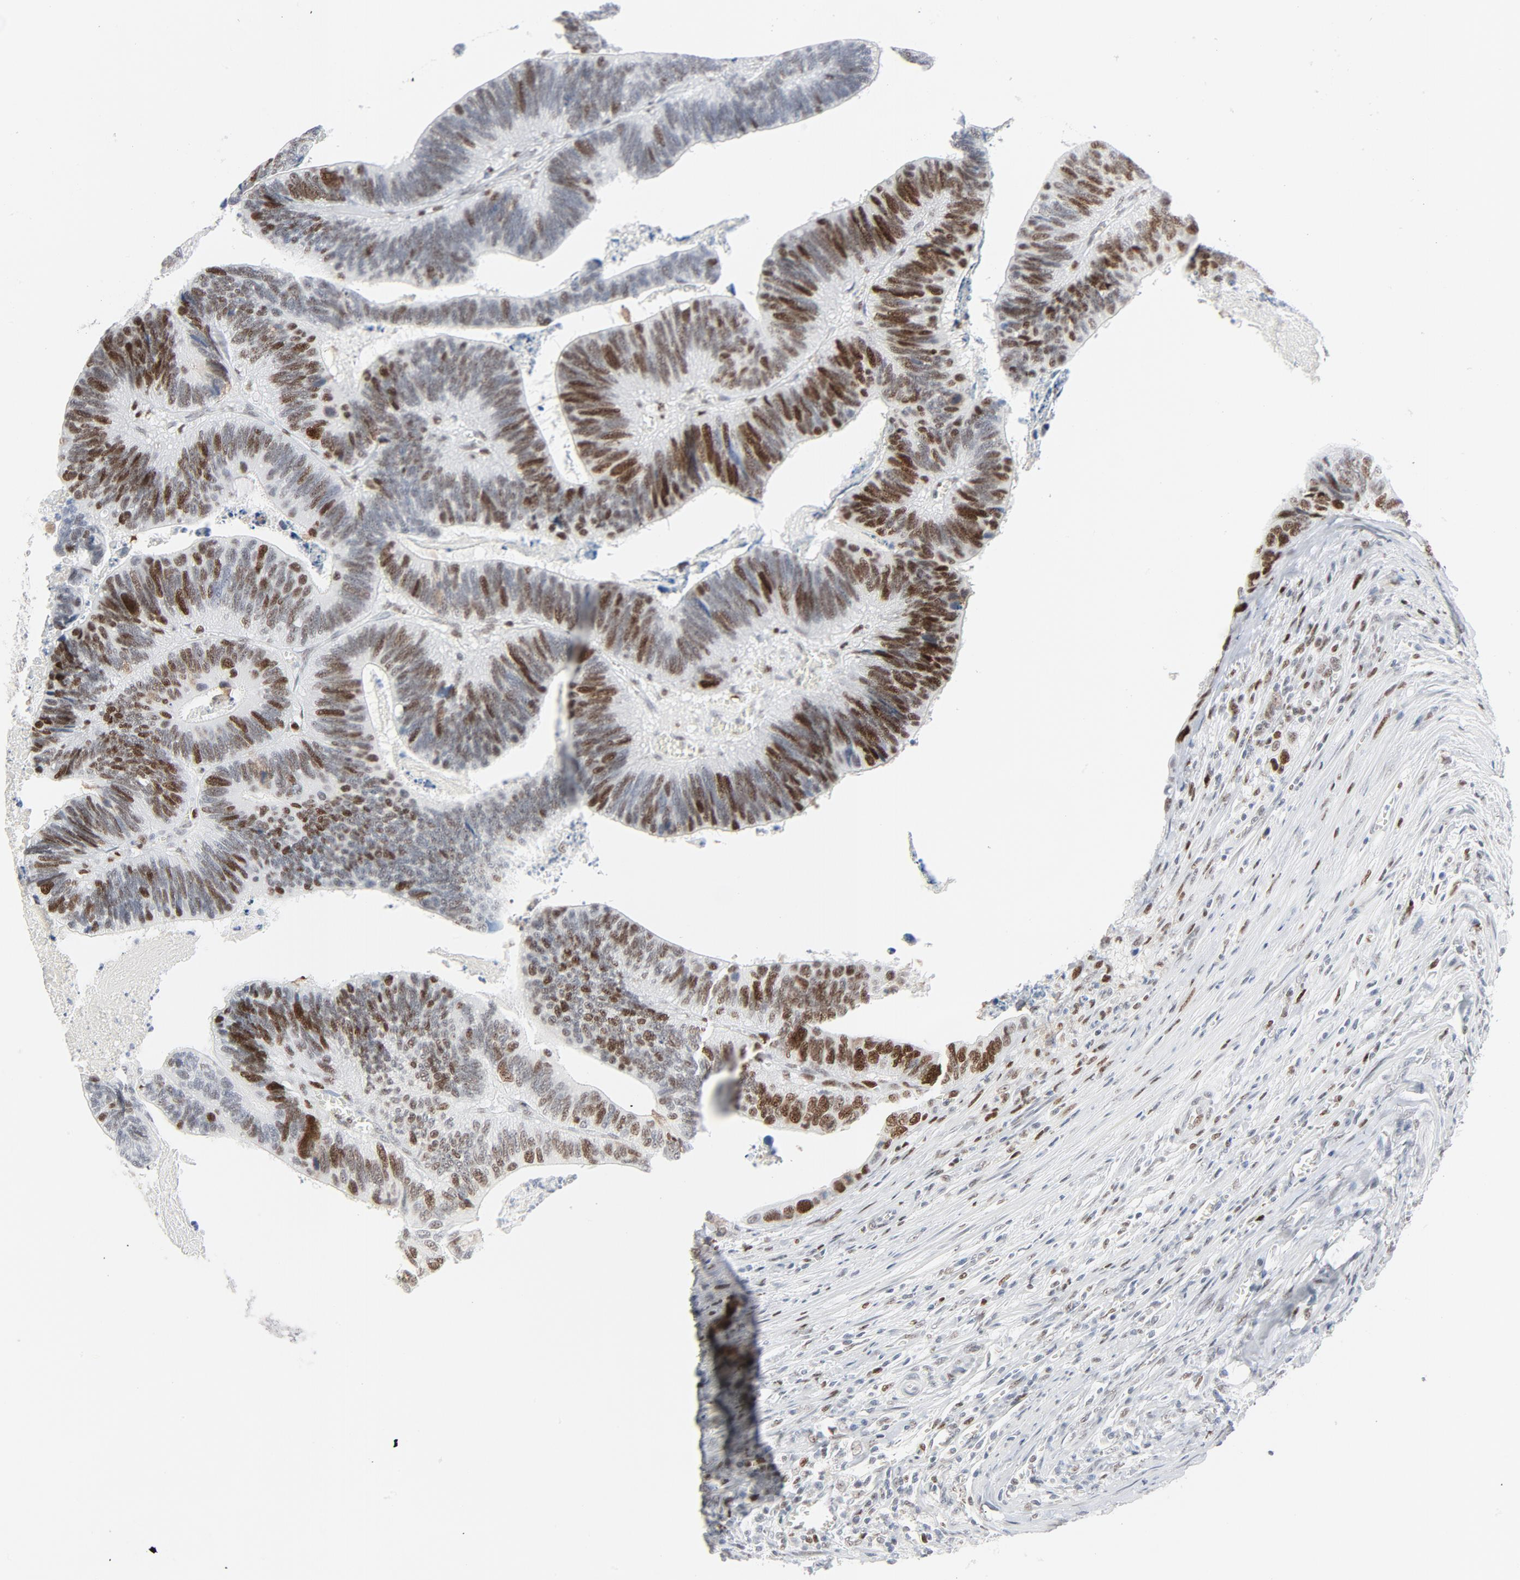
{"staining": {"intensity": "strong", "quantity": "25%-75%", "location": "nuclear"}, "tissue": "colorectal cancer", "cell_type": "Tumor cells", "image_type": "cancer", "snomed": [{"axis": "morphology", "description": "Adenocarcinoma, NOS"}, {"axis": "topography", "description": "Colon"}], "caption": "A brown stain labels strong nuclear staining of a protein in human colorectal cancer tumor cells.", "gene": "POLD1", "patient": {"sex": "male", "age": 72}}